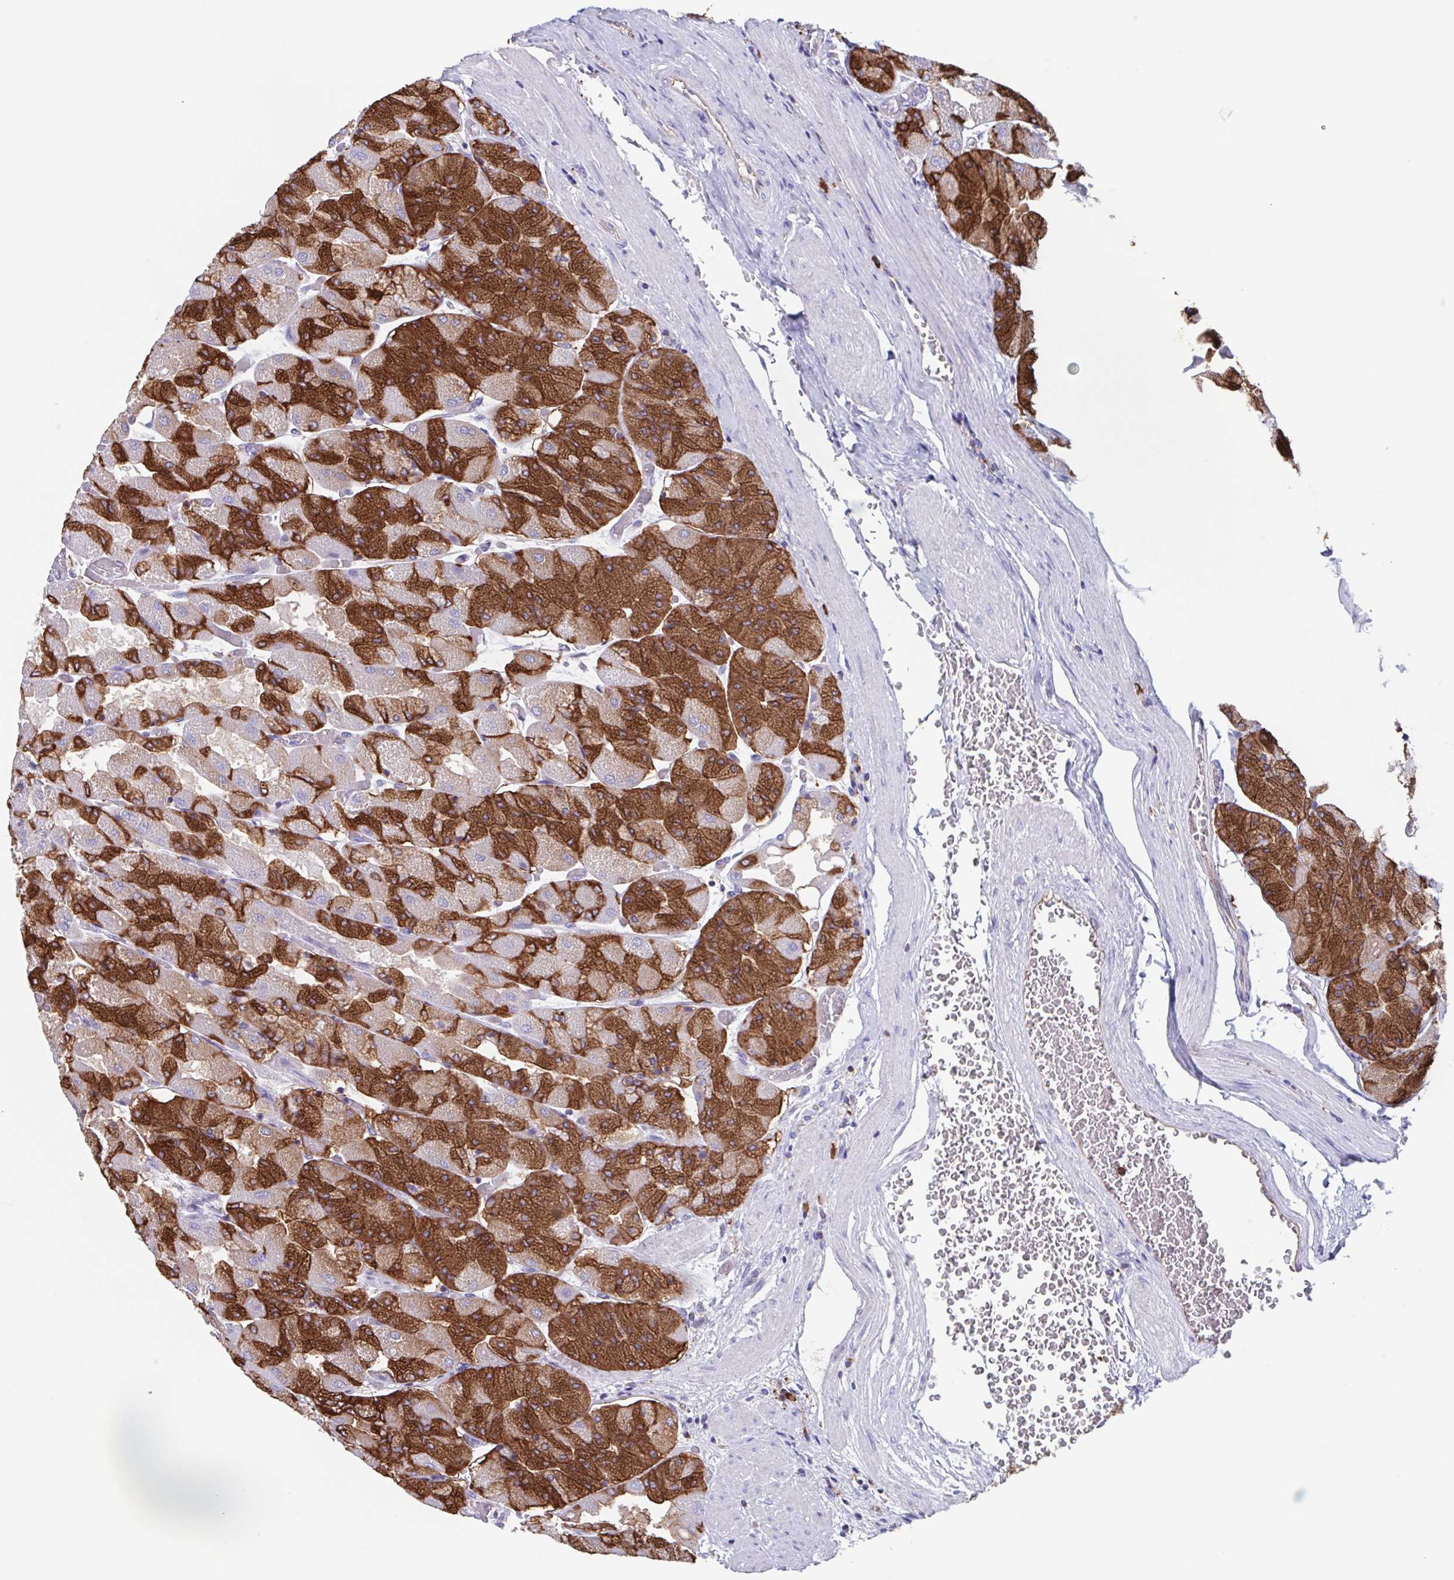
{"staining": {"intensity": "strong", "quantity": ">75%", "location": "cytoplasmic/membranous"}, "tissue": "stomach", "cell_type": "Glandular cells", "image_type": "normal", "snomed": [{"axis": "morphology", "description": "Normal tissue, NOS"}, {"axis": "topography", "description": "Stomach"}], "caption": "Immunohistochemistry photomicrograph of benign human stomach stained for a protein (brown), which demonstrates high levels of strong cytoplasmic/membranous positivity in approximately >75% of glandular cells.", "gene": "TPD52", "patient": {"sex": "female", "age": 61}}